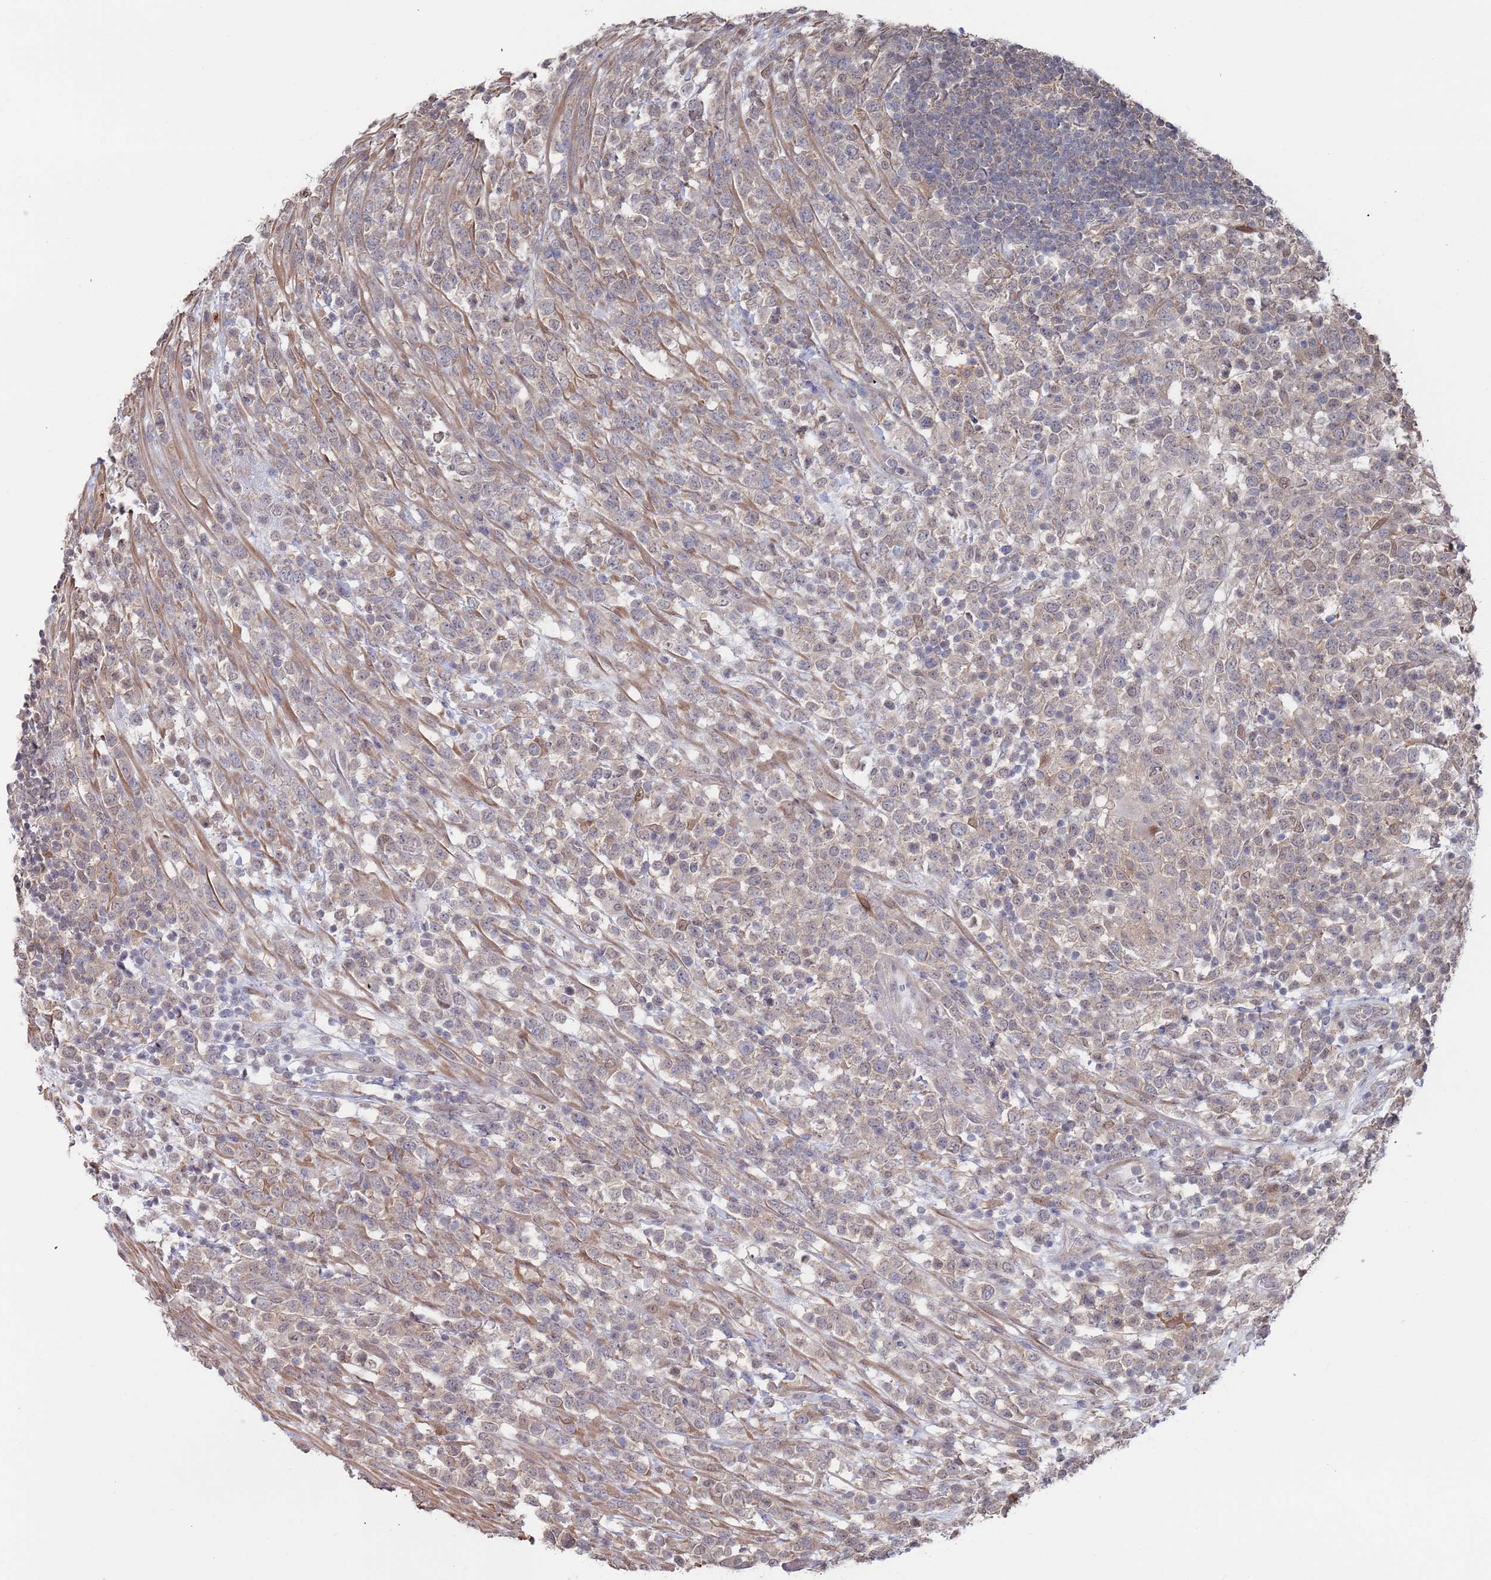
{"staining": {"intensity": "negative", "quantity": "none", "location": "none"}, "tissue": "lymphoma", "cell_type": "Tumor cells", "image_type": "cancer", "snomed": [{"axis": "morphology", "description": "Malignant lymphoma, non-Hodgkin's type, High grade"}, {"axis": "topography", "description": "Colon"}], "caption": "Histopathology image shows no significant protein positivity in tumor cells of lymphoma.", "gene": "DGKD", "patient": {"sex": "female", "age": 53}}